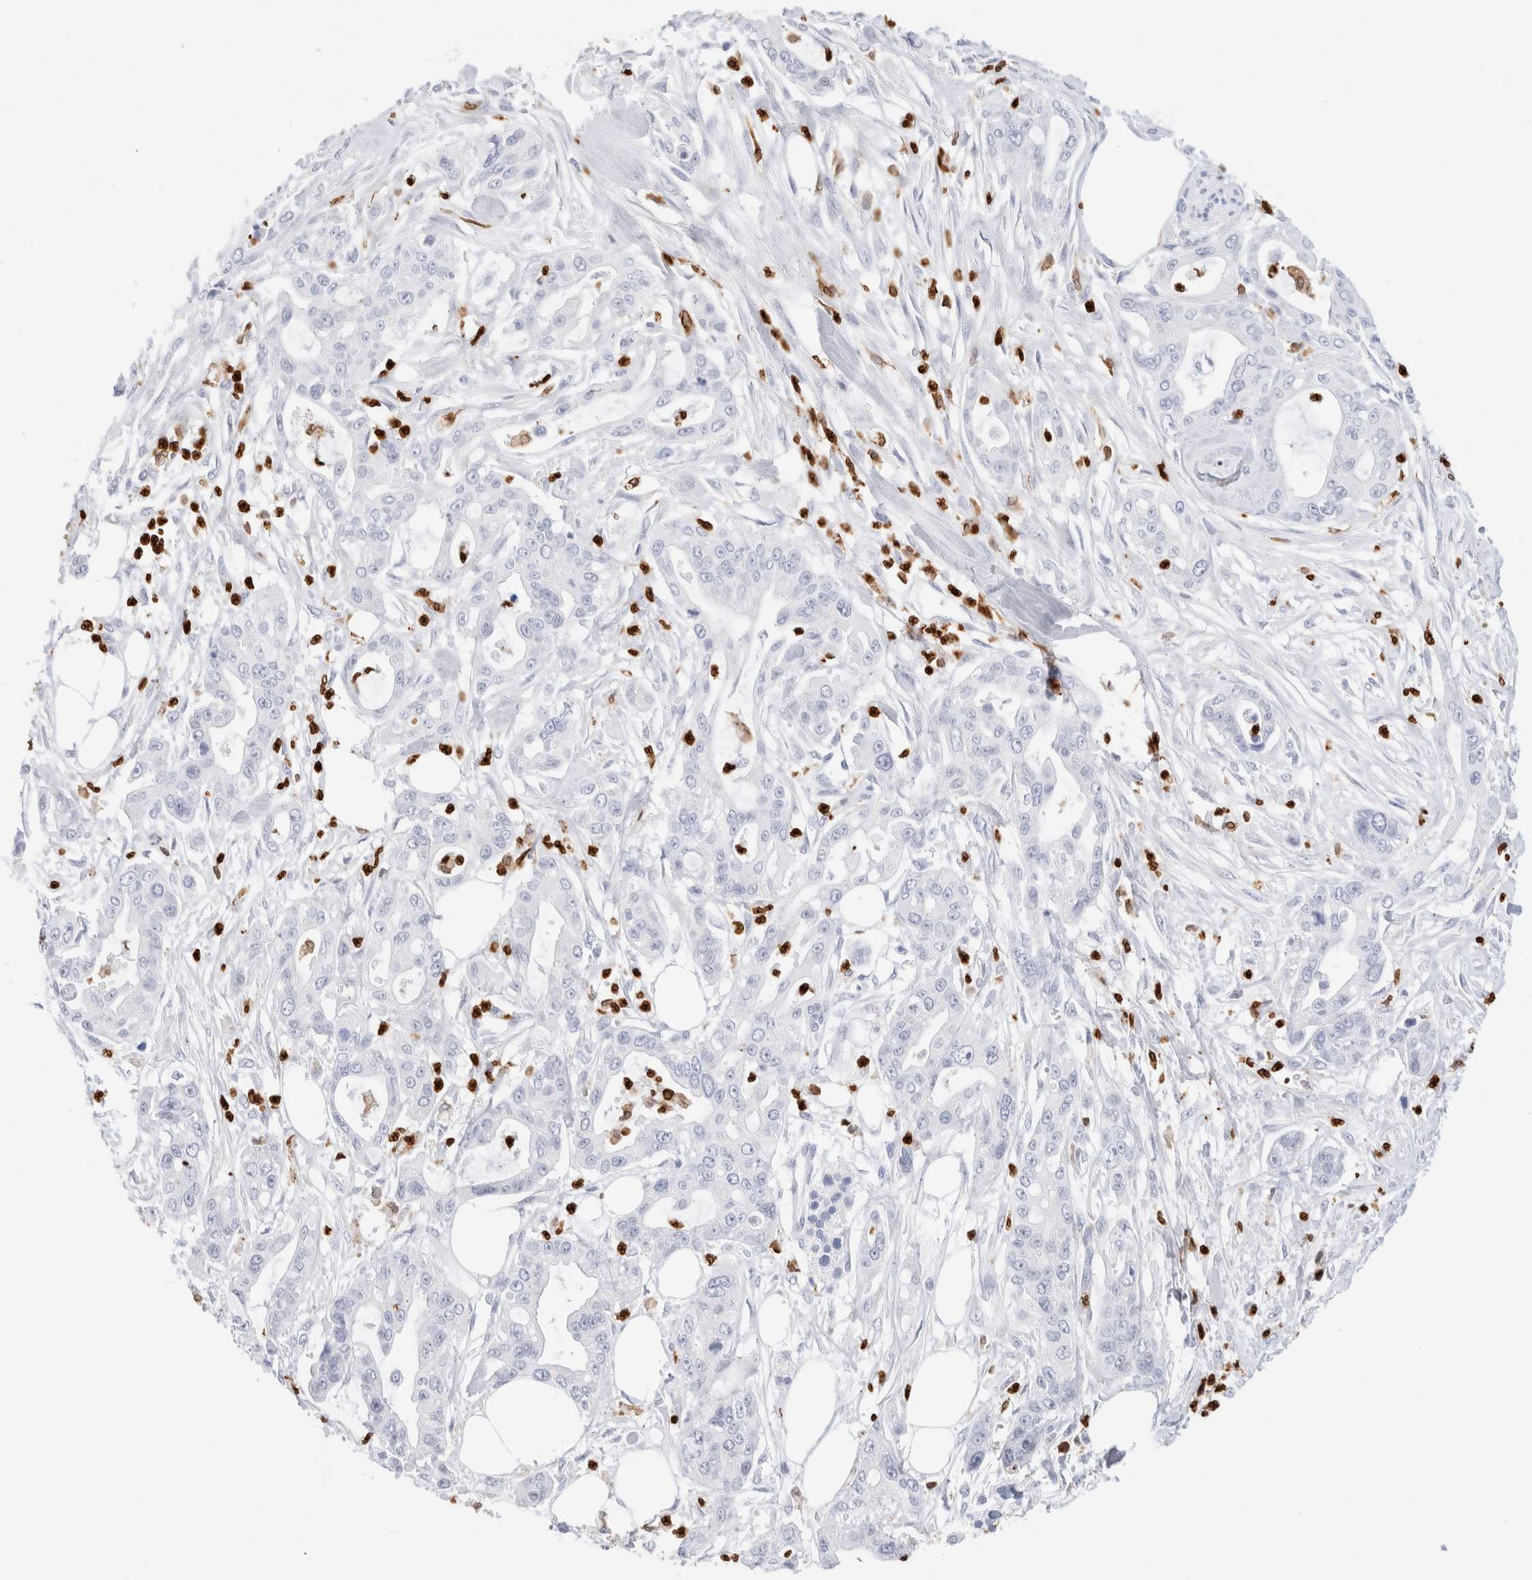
{"staining": {"intensity": "negative", "quantity": "none", "location": "none"}, "tissue": "pancreatic cancer", "cell_type": "Tumor cells", "image_type": "cancer", "snomed": [{"axis": "morphology", "description": "Adenocarcinoma, NOS"}, {"axis": "topography", "description": "Pancreas"}], "caption": "Micrograph shows no protein staining in tumor cells of pancreatic cancer (adenocarcinoma) tissue. The staining is performed using DAB (3,3'-diaminobenzidine) brown chromogen with nuclei counter-stained in using hematoxylin.", "gene": "ALOX5AP", "patient": {"sex": "male", "age": 68}}